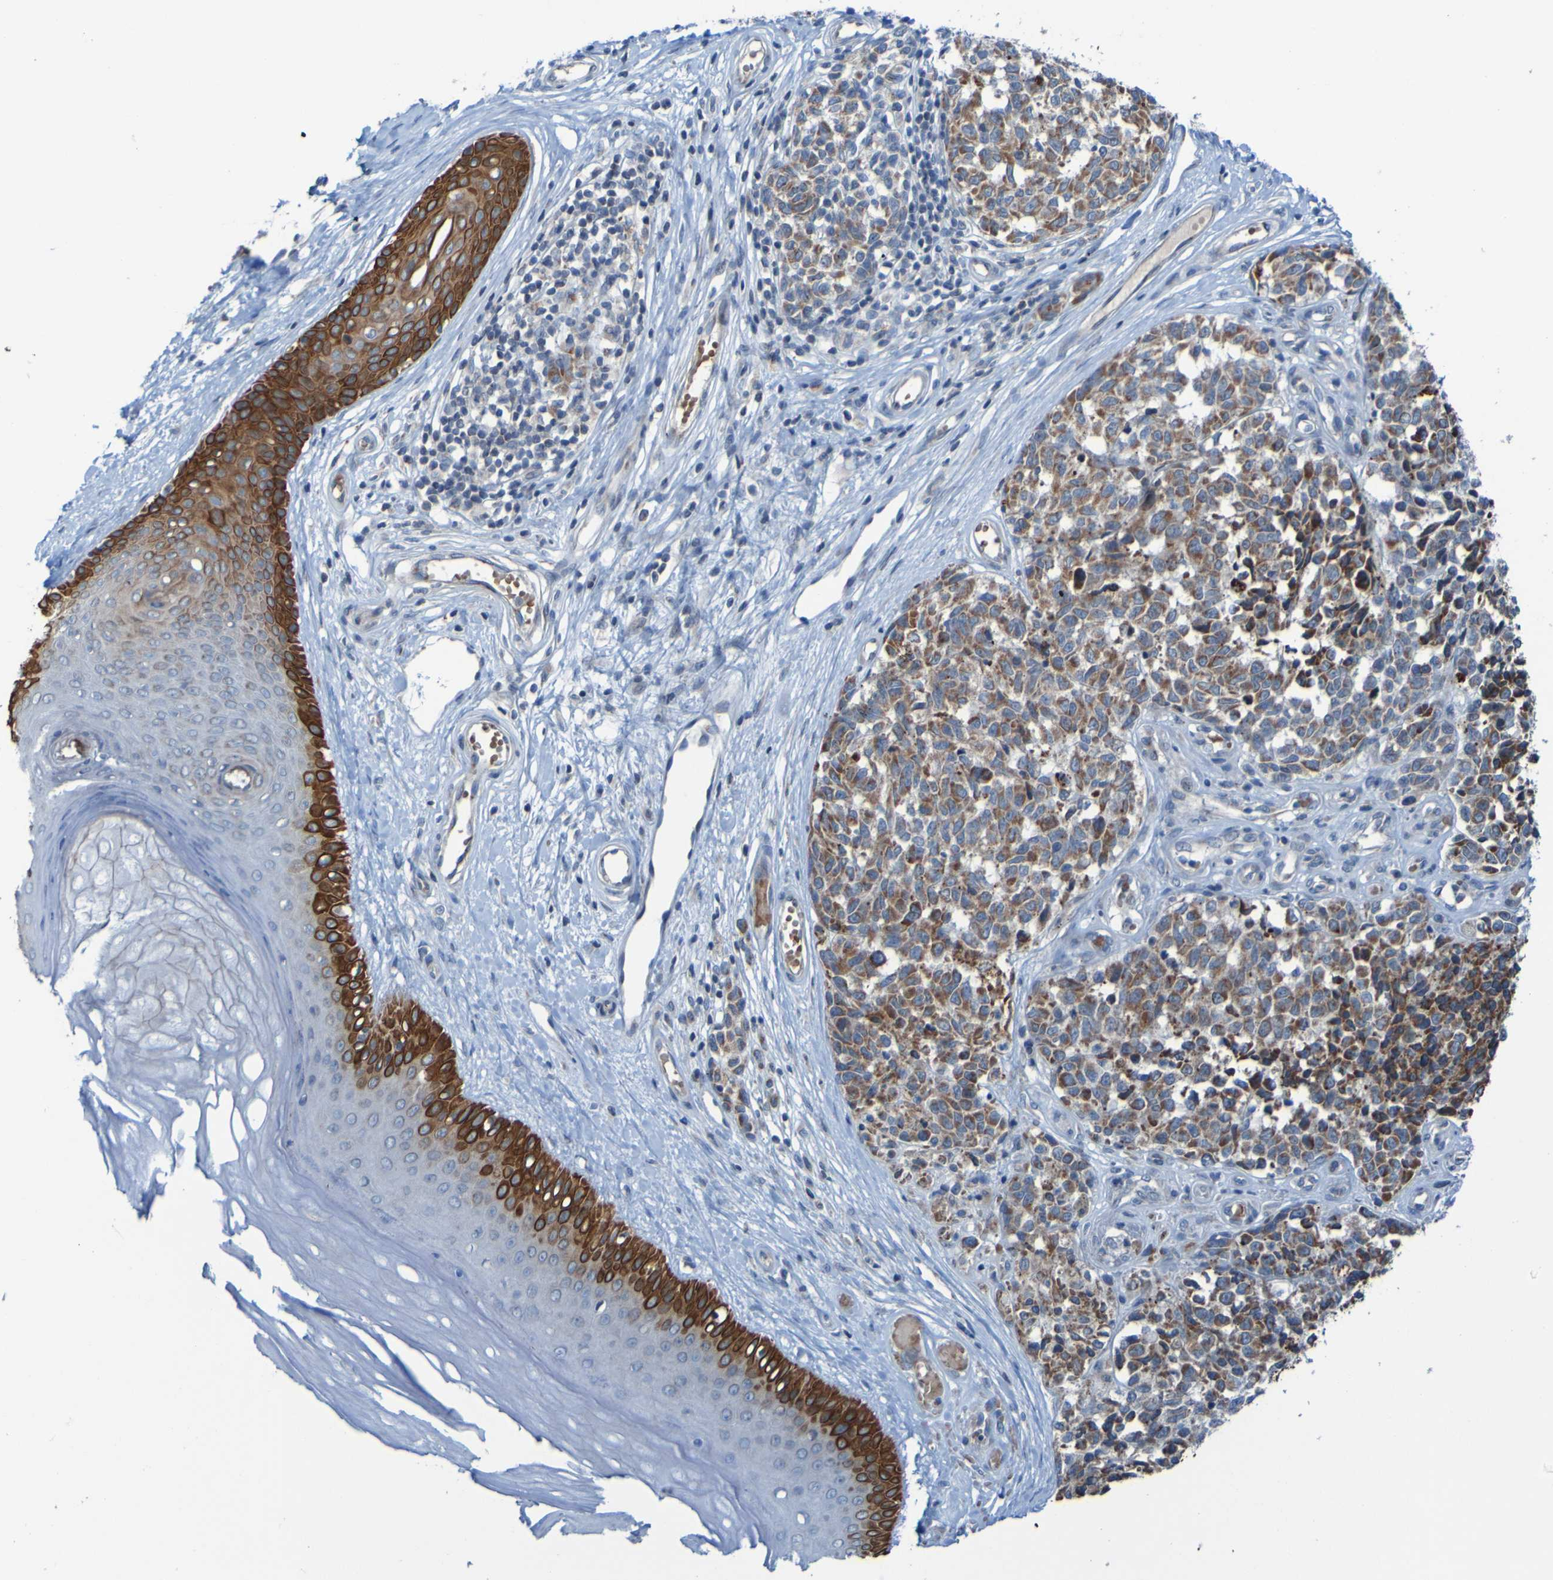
{"staining": {"intensity": "moderate", "quantity": ">75%", "location": "cytoplasmic/membranous"}, "tissue": "melanoma", "cell_type": "Tumor cells", "image_type": "cancer", "snomed": [{"axis": "morphology", "description": "Malignant melanoma, NOS"}, {"axis": "topography", "description": "Skin"}], "caption": "The micrograph reveals staining of malignant melanoma, revealing moderate cytoplasmic/membranous protein expression (brown color) within tumor cells.", "gene": "UNG", "patient": {"sex": "female", "age": 64}}